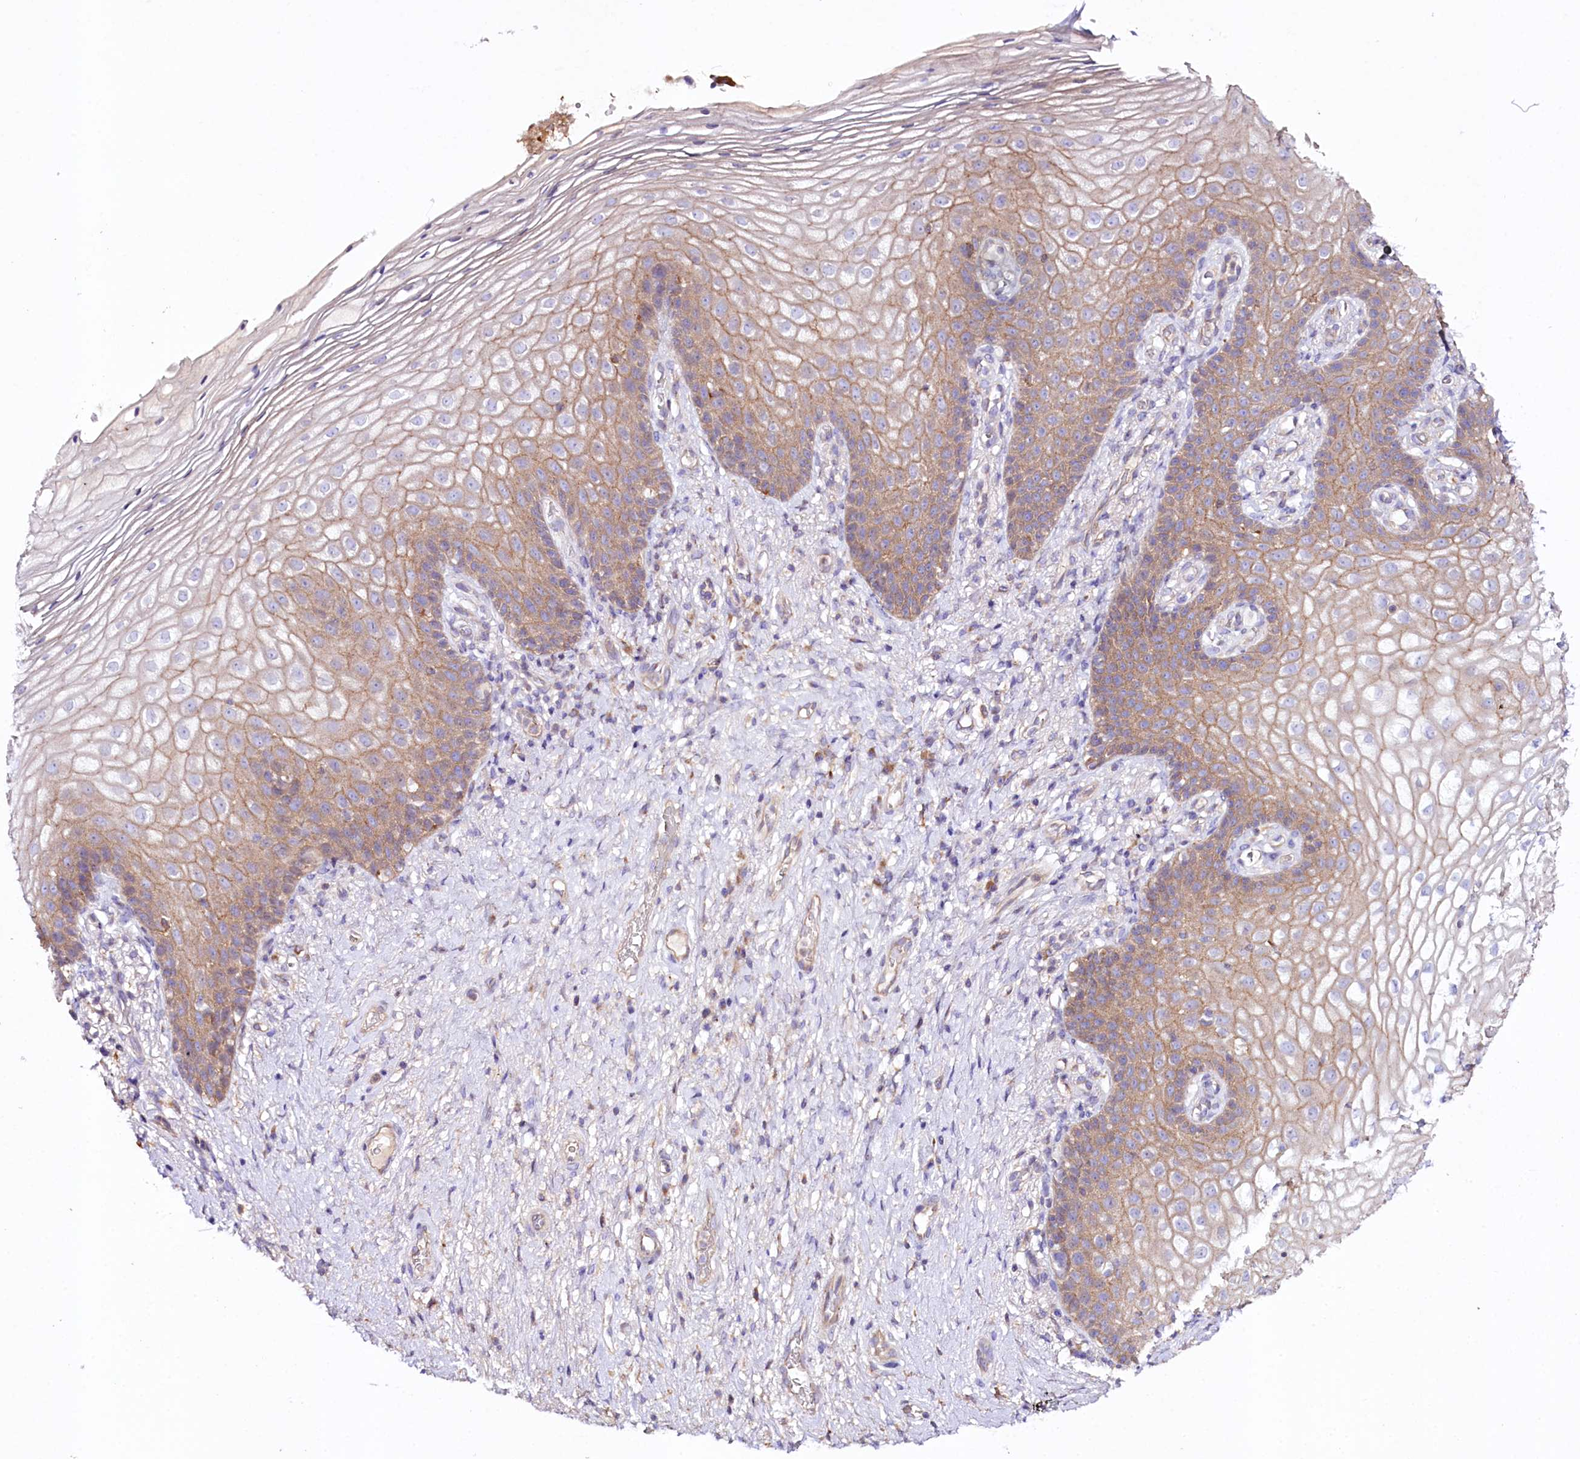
{"staining": {"intensity": "moderate", "quantity": "25%-75%", "location": "cytoplasmic/membranous"}, "tissue": "vagina", "cell_type": "Squamous epithelial cells", "image_type": "normal", "snomed": [{"axis": "morphology", "description": "Normal tissue, NOS"}, {"axis": "topography", "description": "Vagina"}], "caption": "This is an image of immunohistochemistry (IHC) staining of benign vagina, which shows moderate positivity in the cytoplasmic/membranous of squamous epithelial cells.", "gene": "SACM1L", "patient": {"sex": "female", "age": 60}}